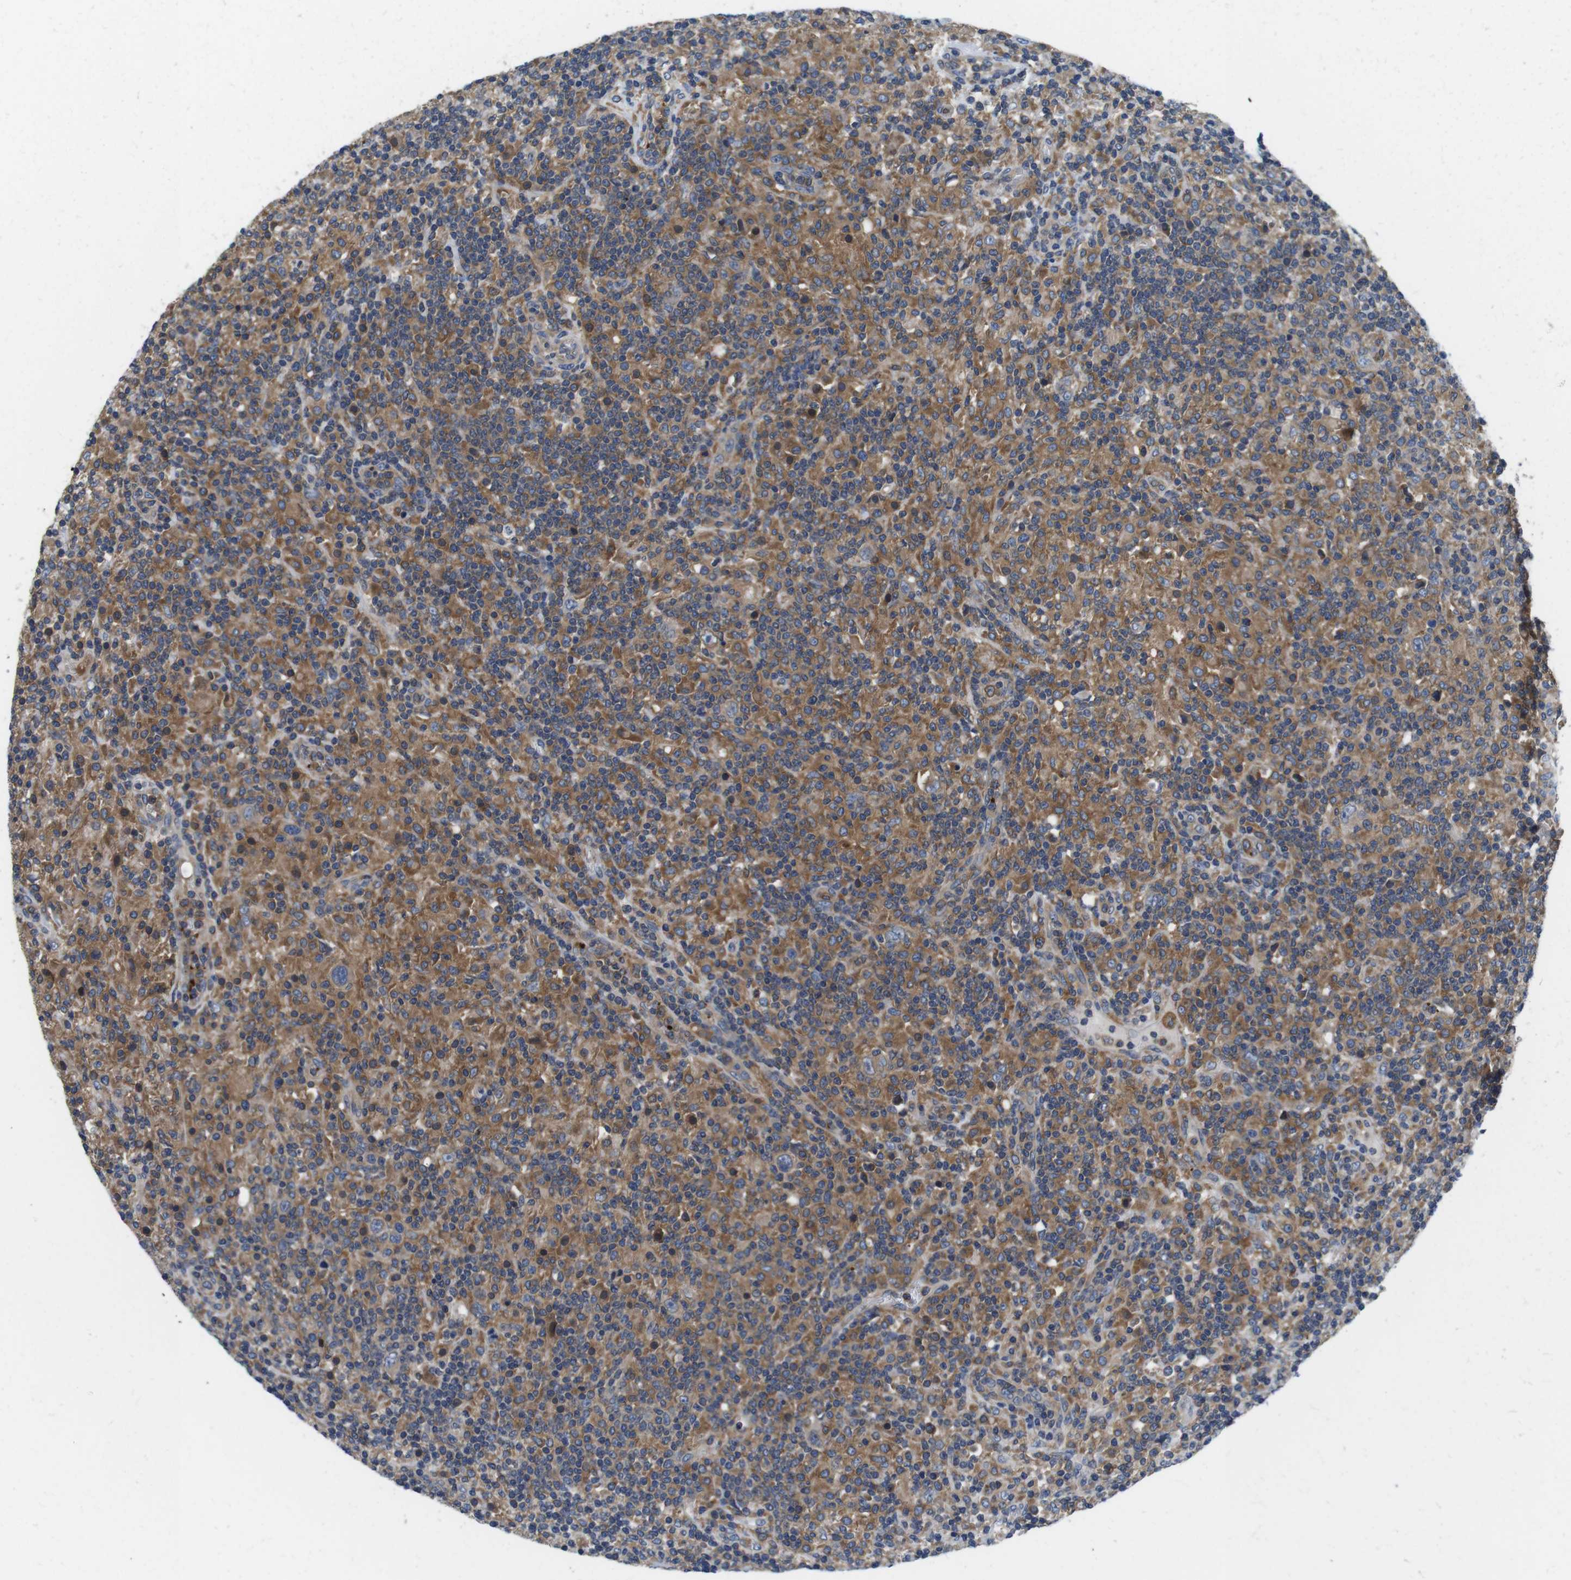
{"staining": {"intensity": "weak", "quantity": ">75%", "location": "cytoplasmic/membranous"}, "tissue": "lymphoma", "cell_type": "Tumor cells", "image_type": "cancer", "snomed": [{"axis": "morphology", "description": "Hodgkin's disease, NOS"}, {"axis": "topography", "description": "Lymph node"}], "caption": "IHC micrograph of Hodgkin's disease stained for a protein (brown), which exhibits low levels of weak cytoplasmic/membranous positivity in approximately >75% of tumor cells.", "gene": "HERPUD2", "patient": {"sex": "male", "age": 70}}